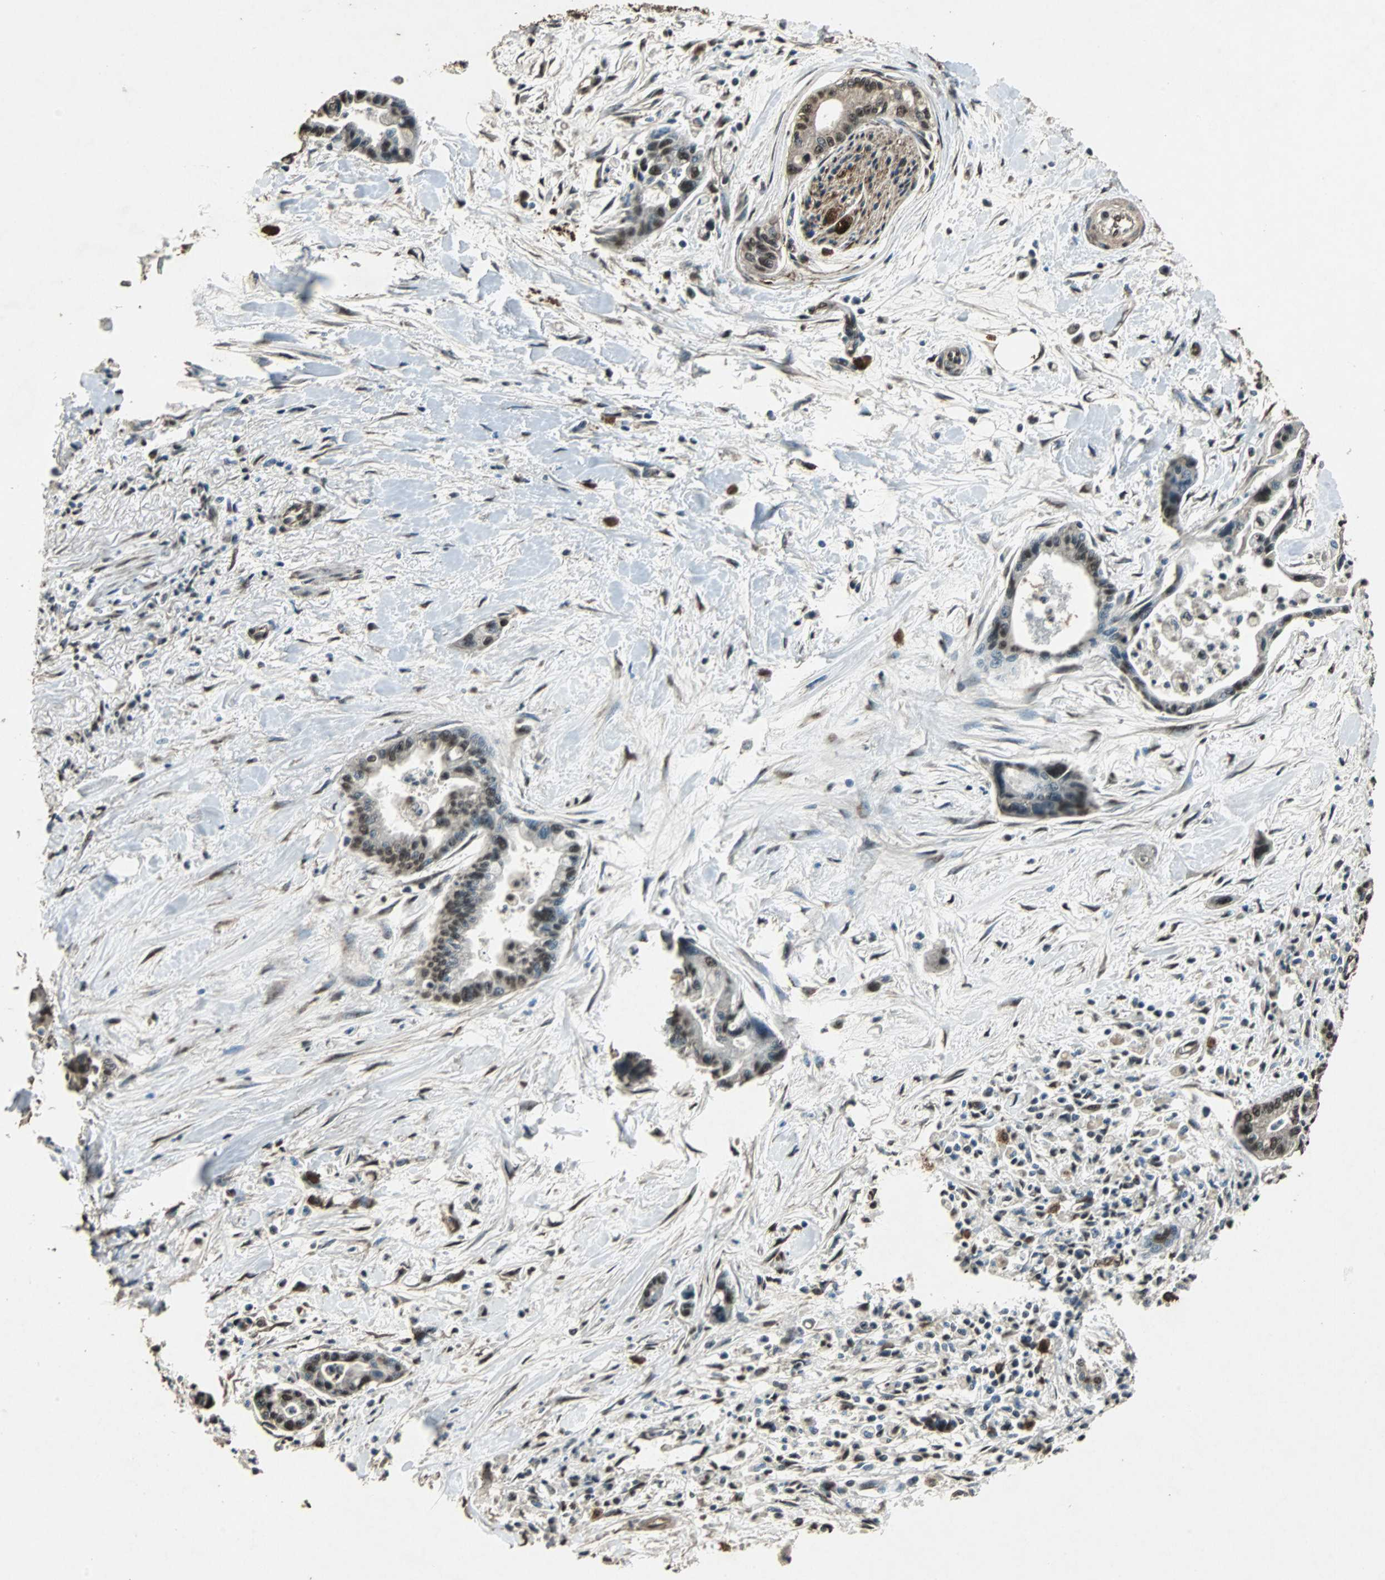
{"staining": {"intensity": "moderate", "quantity": ">75%", "location": "cytoplasmic/membranous,nuclear"}, "tissue": "pancreatic cancer", "cell_type": "Tumor cells", "image_type": "cancer", "snomed": [{"axis": "morphology", "description": "Adenocarcinoma, NOS"}, {"axis": "topography", "description": "Pancreas"}], "caption": "Human pancreatic cancer stained with a brown dye displays moderate cytoplasmic/membranous and nuclear positive positivity in approximately >75% of tumor cells.", "gene": "PPP1R13B", "patient": {"sex": "male", "age": 70}}